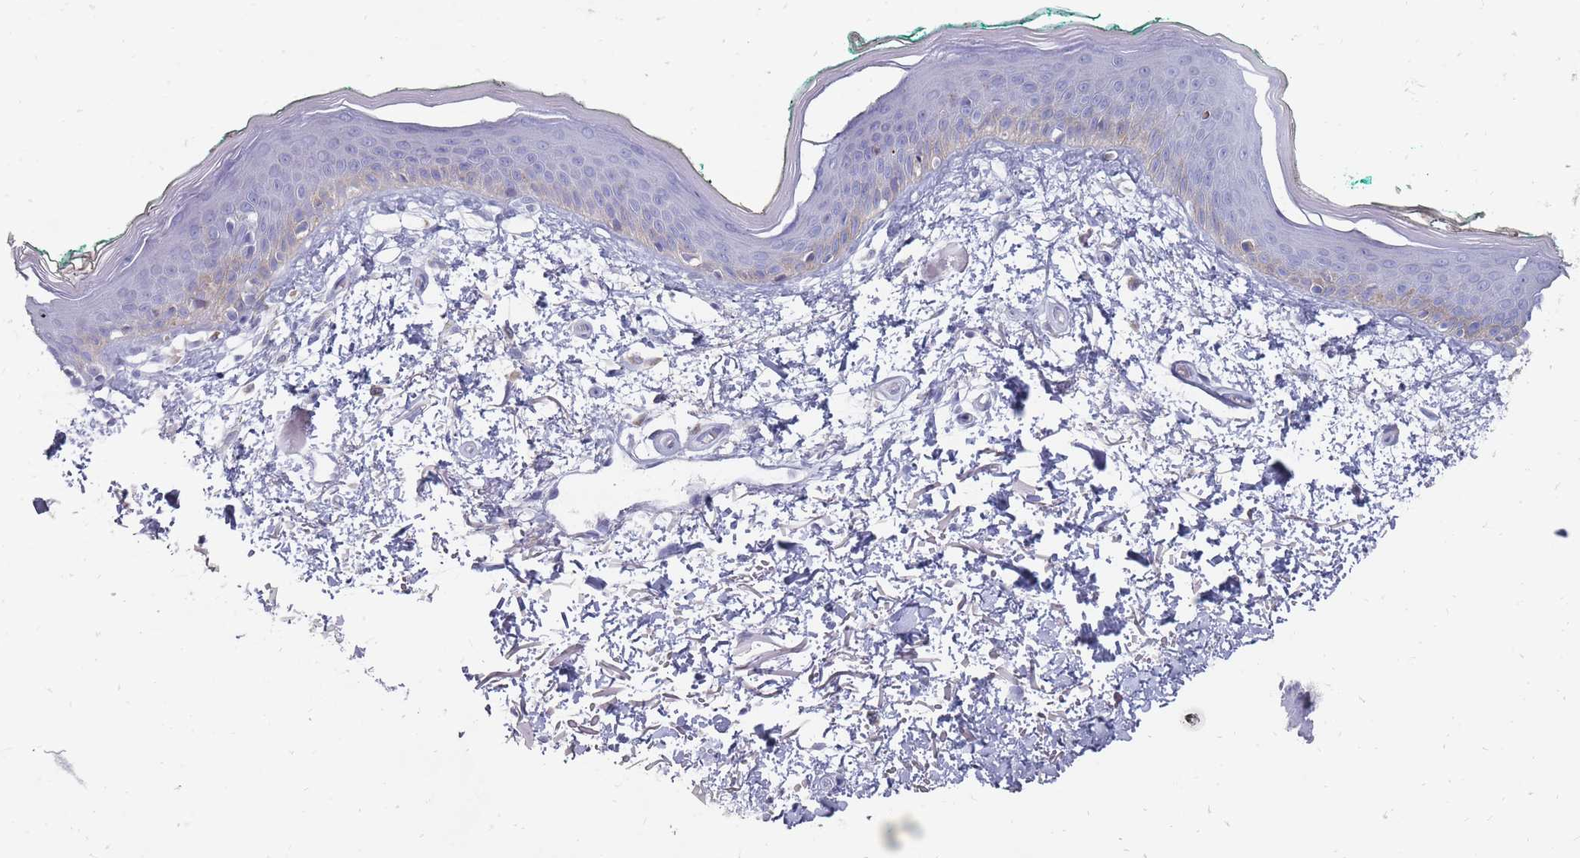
{"staining": {"intensity": "negative", "quantity": "none", "location": "none"}, "tissue": "skin", "cell_type": "Fibroblasts", "image_type": "normal", "snomed": [{"axis": "morphology", "description": "Normal tissue, NOS"}, {"axis": "morphology", "description": "Malignant melanoma, NOS"}, {"axis": "topography", "description": "Skin"}], "caption": "IHC micrograph of benign skin stained for a protein (brown), which displays no staining in fibroblasts.", "gene": "OTULINL", "patient": {"sex": "male", "age": 62}}